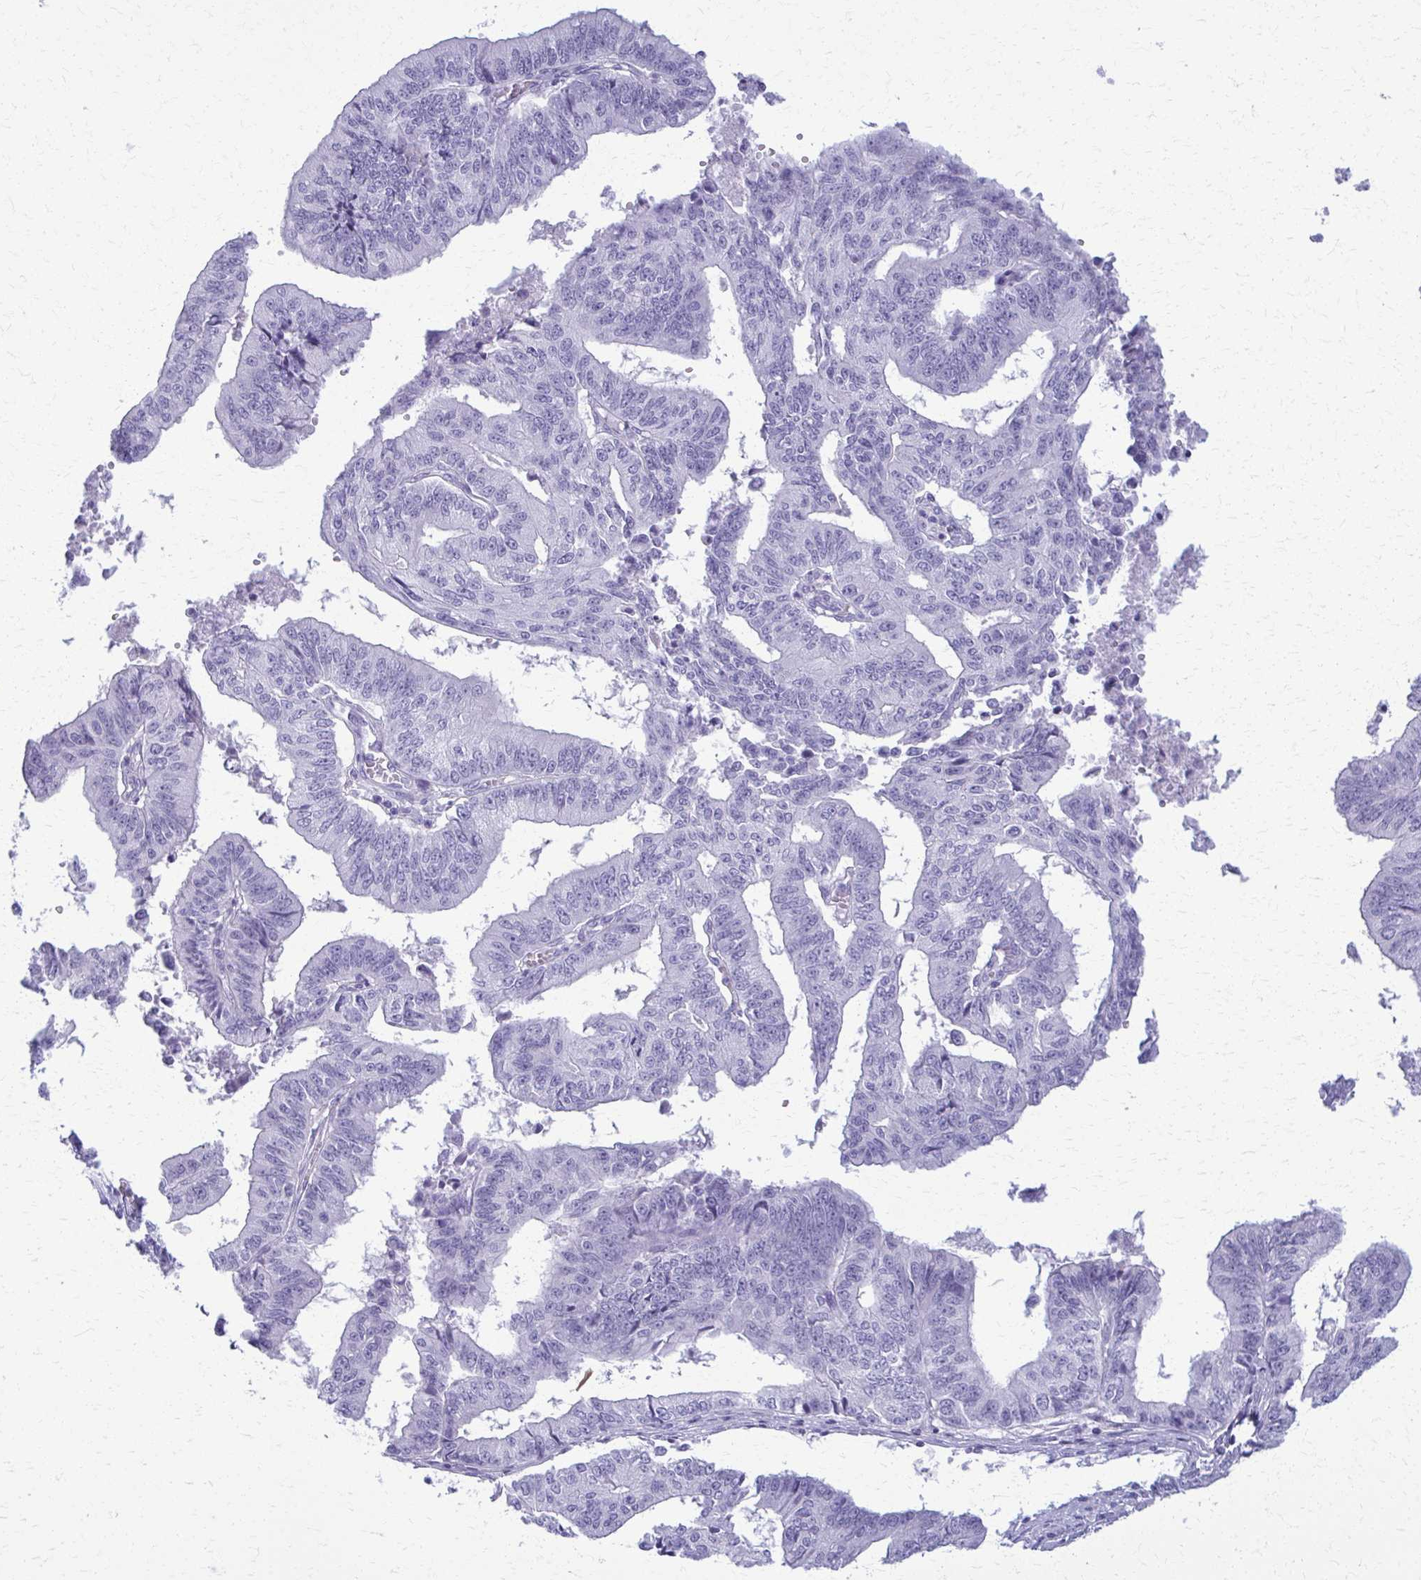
{"staining": {"intensity": "negative", "quantity": "none", "location": "none"}, "tissue": "endometrial cancer", "cell_type": "Tumor cells", "image_type": "cancer", "snomed": [{"axis": "morphology", "description": "Adenocarcinoma, NOS"}, {"axis": "topography", "description": "Endometrium"}], "caption": "Protein analysis of endometrial cancer displays no significant positivity in tumor cells.", "gene": "ACSM2B", "patient": {"sex": "female", "age": 65}}